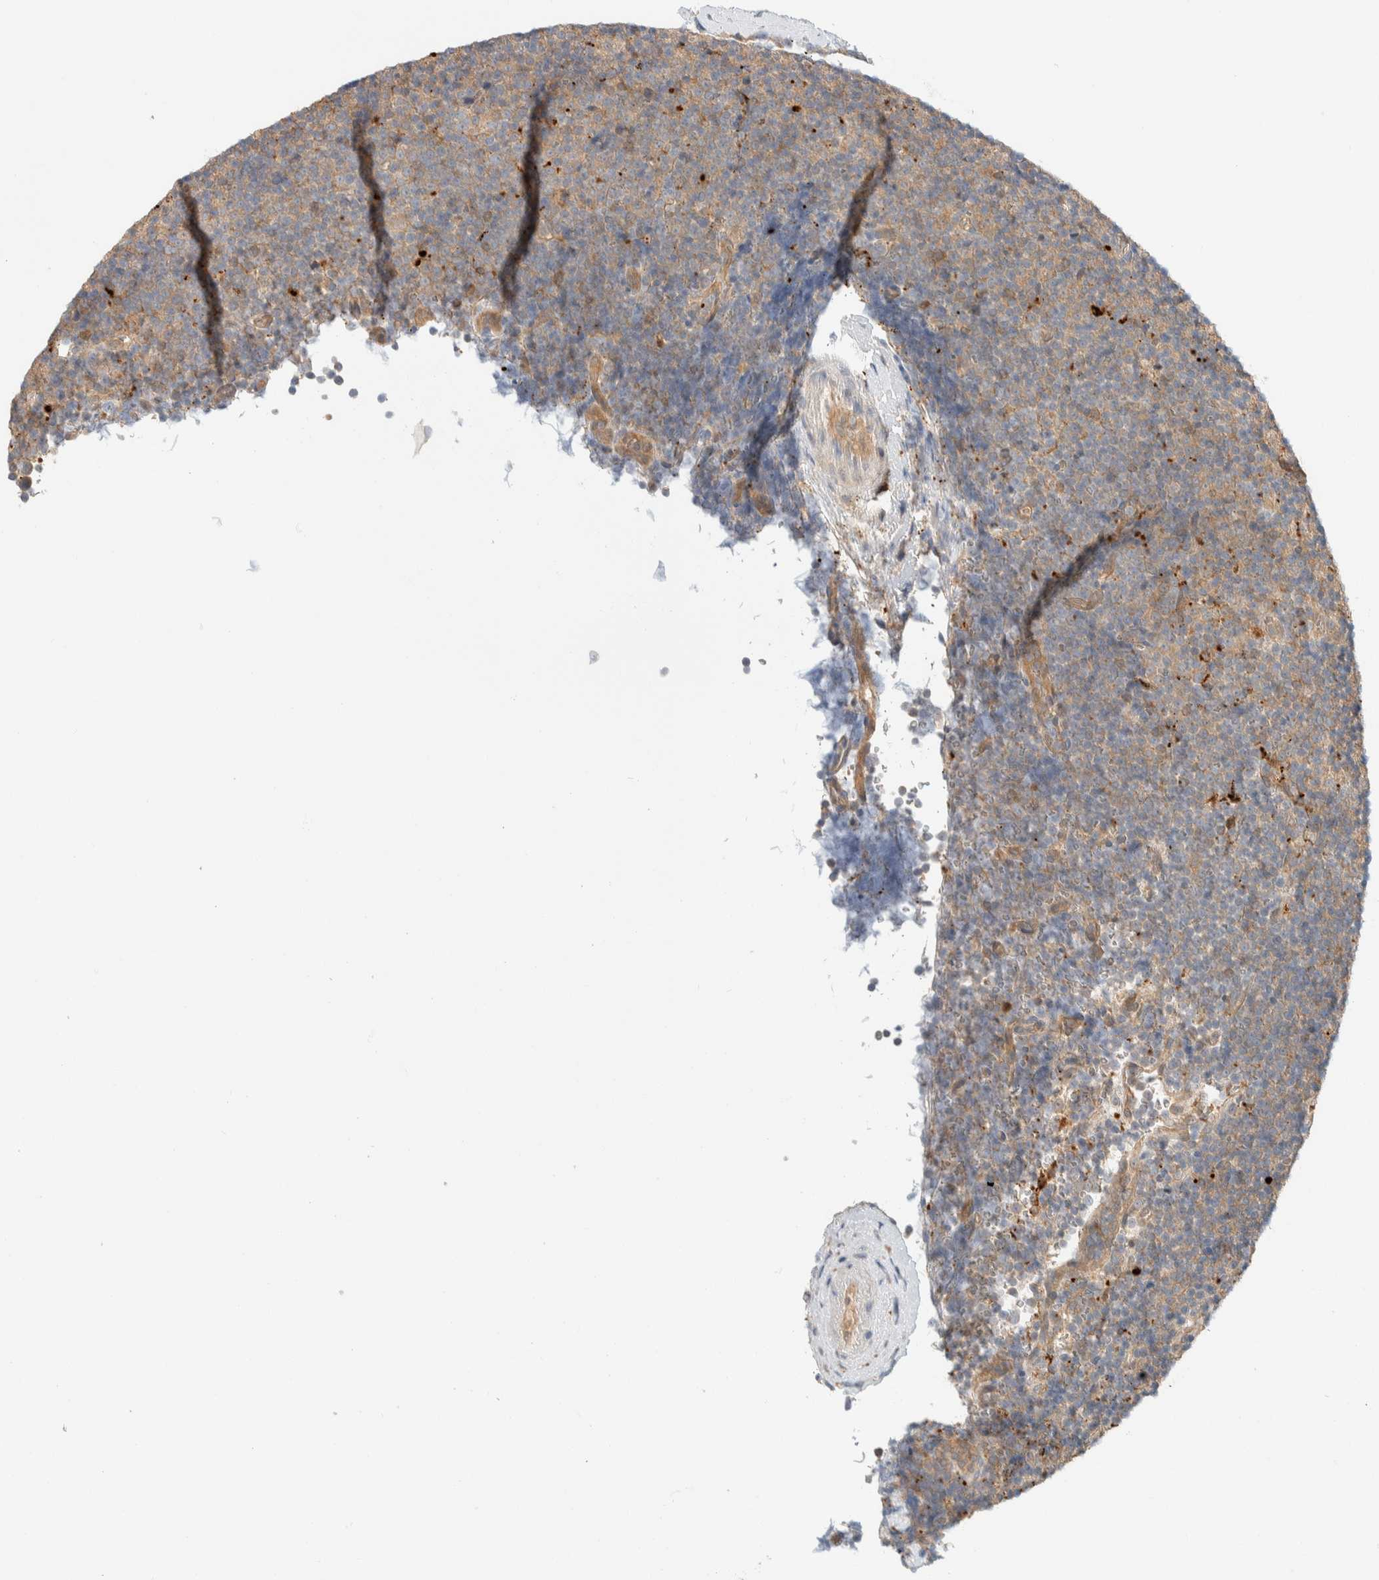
{"staining": {"intensity": "weak", "quantity": ">75%", "location": "cytoplasmic/membranous"}, "tissue": "lymphoma", "cell_type": "Tumor cells", "image_type": "cancer", "snomed": [{"axis": "morphology", "description": "Malignant lymphoma, non-Hodgkin's type, Low grade"}, {"axis": "topography", "description": "Lymph node"}], "caption": "Immunohistochemical staining of malignant lymphoma, non-Hodgkin's type (low-grade) demonstrates weak cytoplasmic/membranous protein positivity in about >75% of tumor cells.", "gene": "GCLM", "patient": {"sex": "female", "age": 67}}